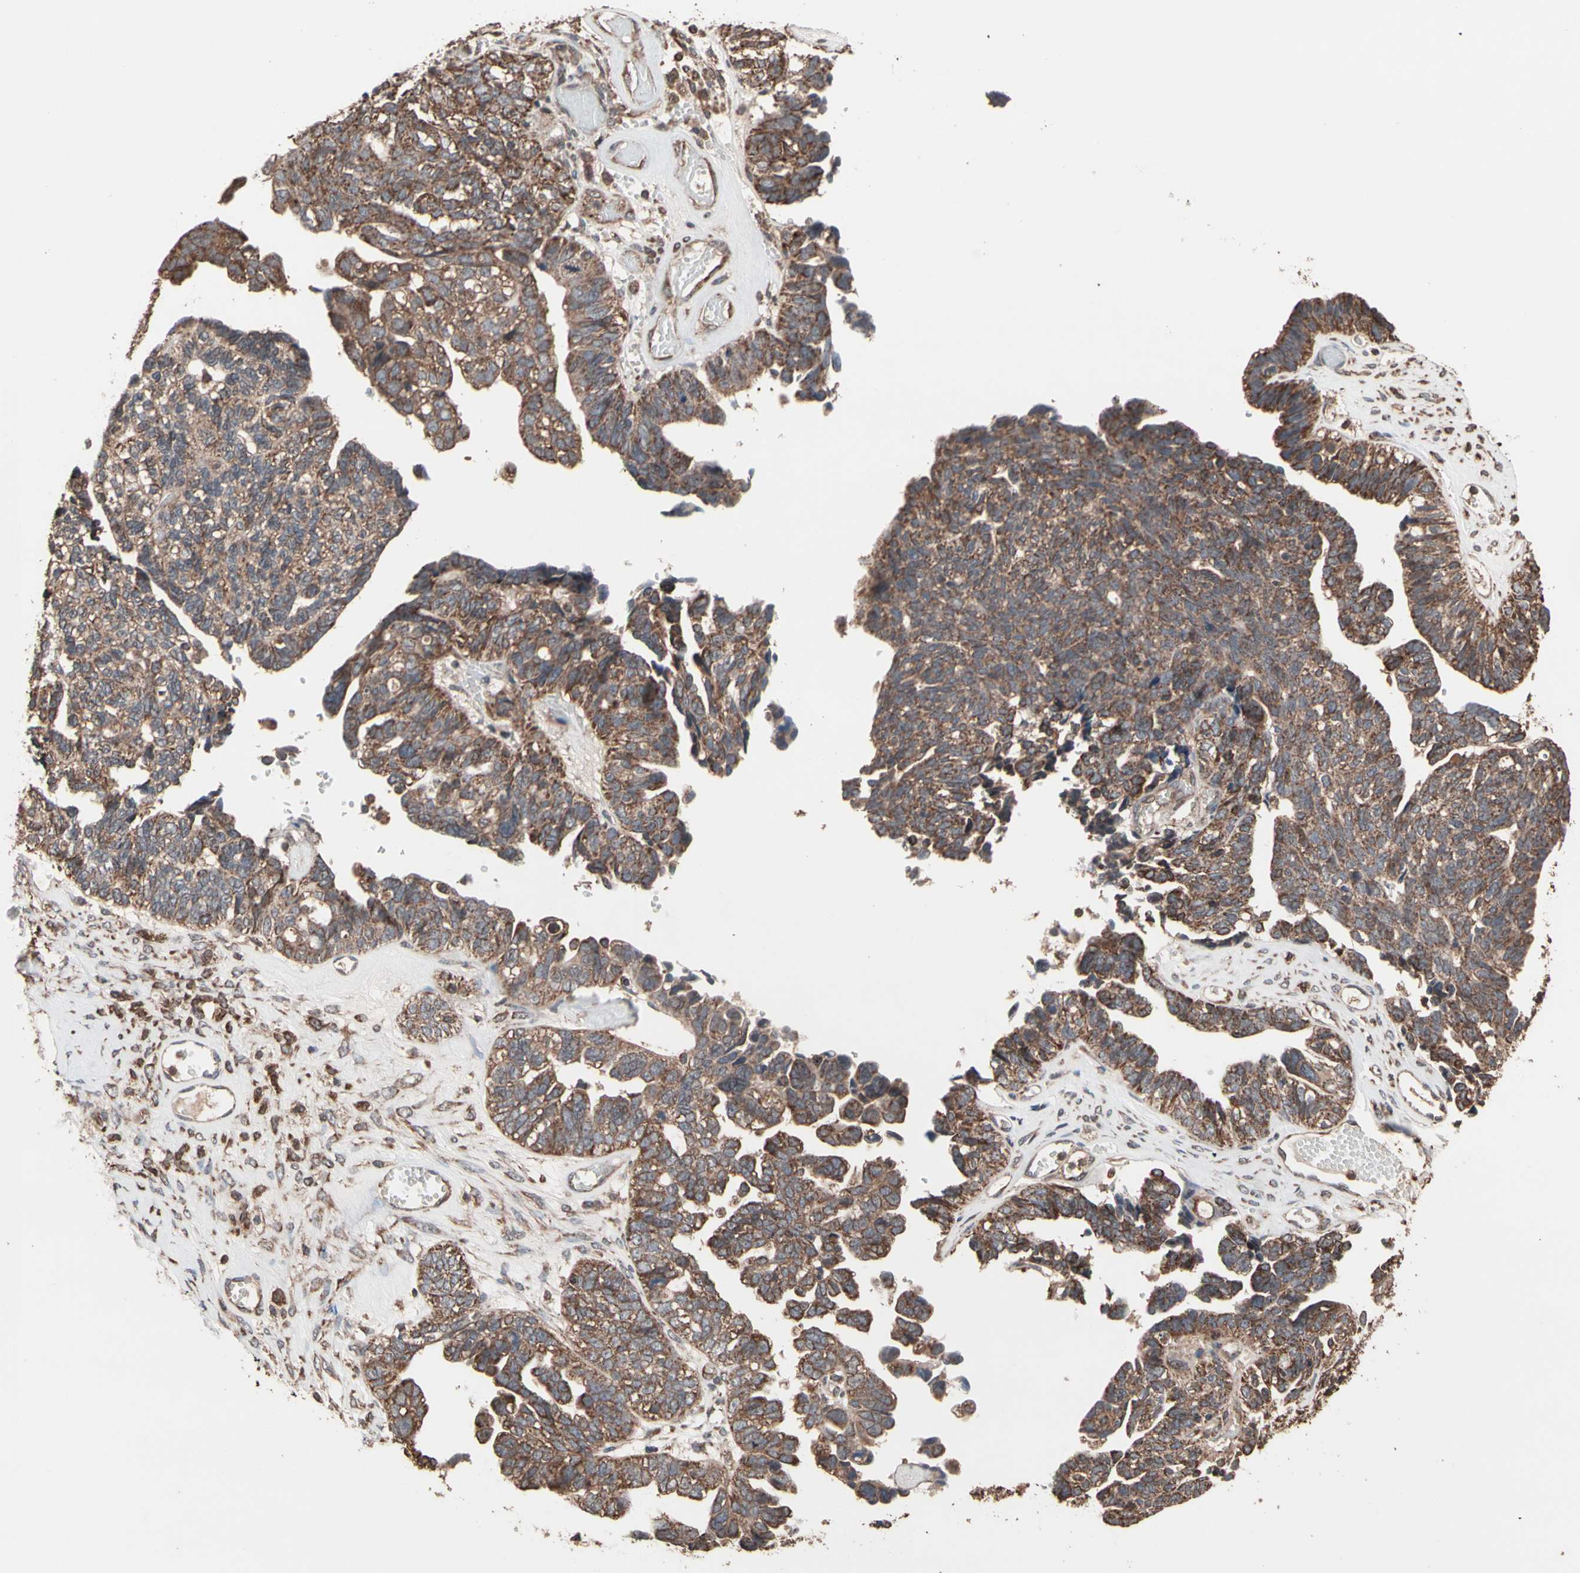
{"staining": {"intensity": "moderate", "quantity": ">75%", "location": "cytoplasmic/membranous"}, "tissue": "ovarian cancer", "cell_type": "Tumor cells", "image_type": "cancer", "snomed": [{"axis": "morphology", "description": "Cystadenocarcinoma, serous, NOS"}, {"axis": "topography", "description": "Ovary"}], "caption": "This micrograph exhibits ovarian cancer stained with immunohistochemistry (IHC) to label a protein in brown. The cytoplasmic/membranous of tumor cells show moderate positivity for the protein. Nuclei are counter-stained blue.", "gene": "MRPL2", "patient": {"sex": "female", "age": 79}}